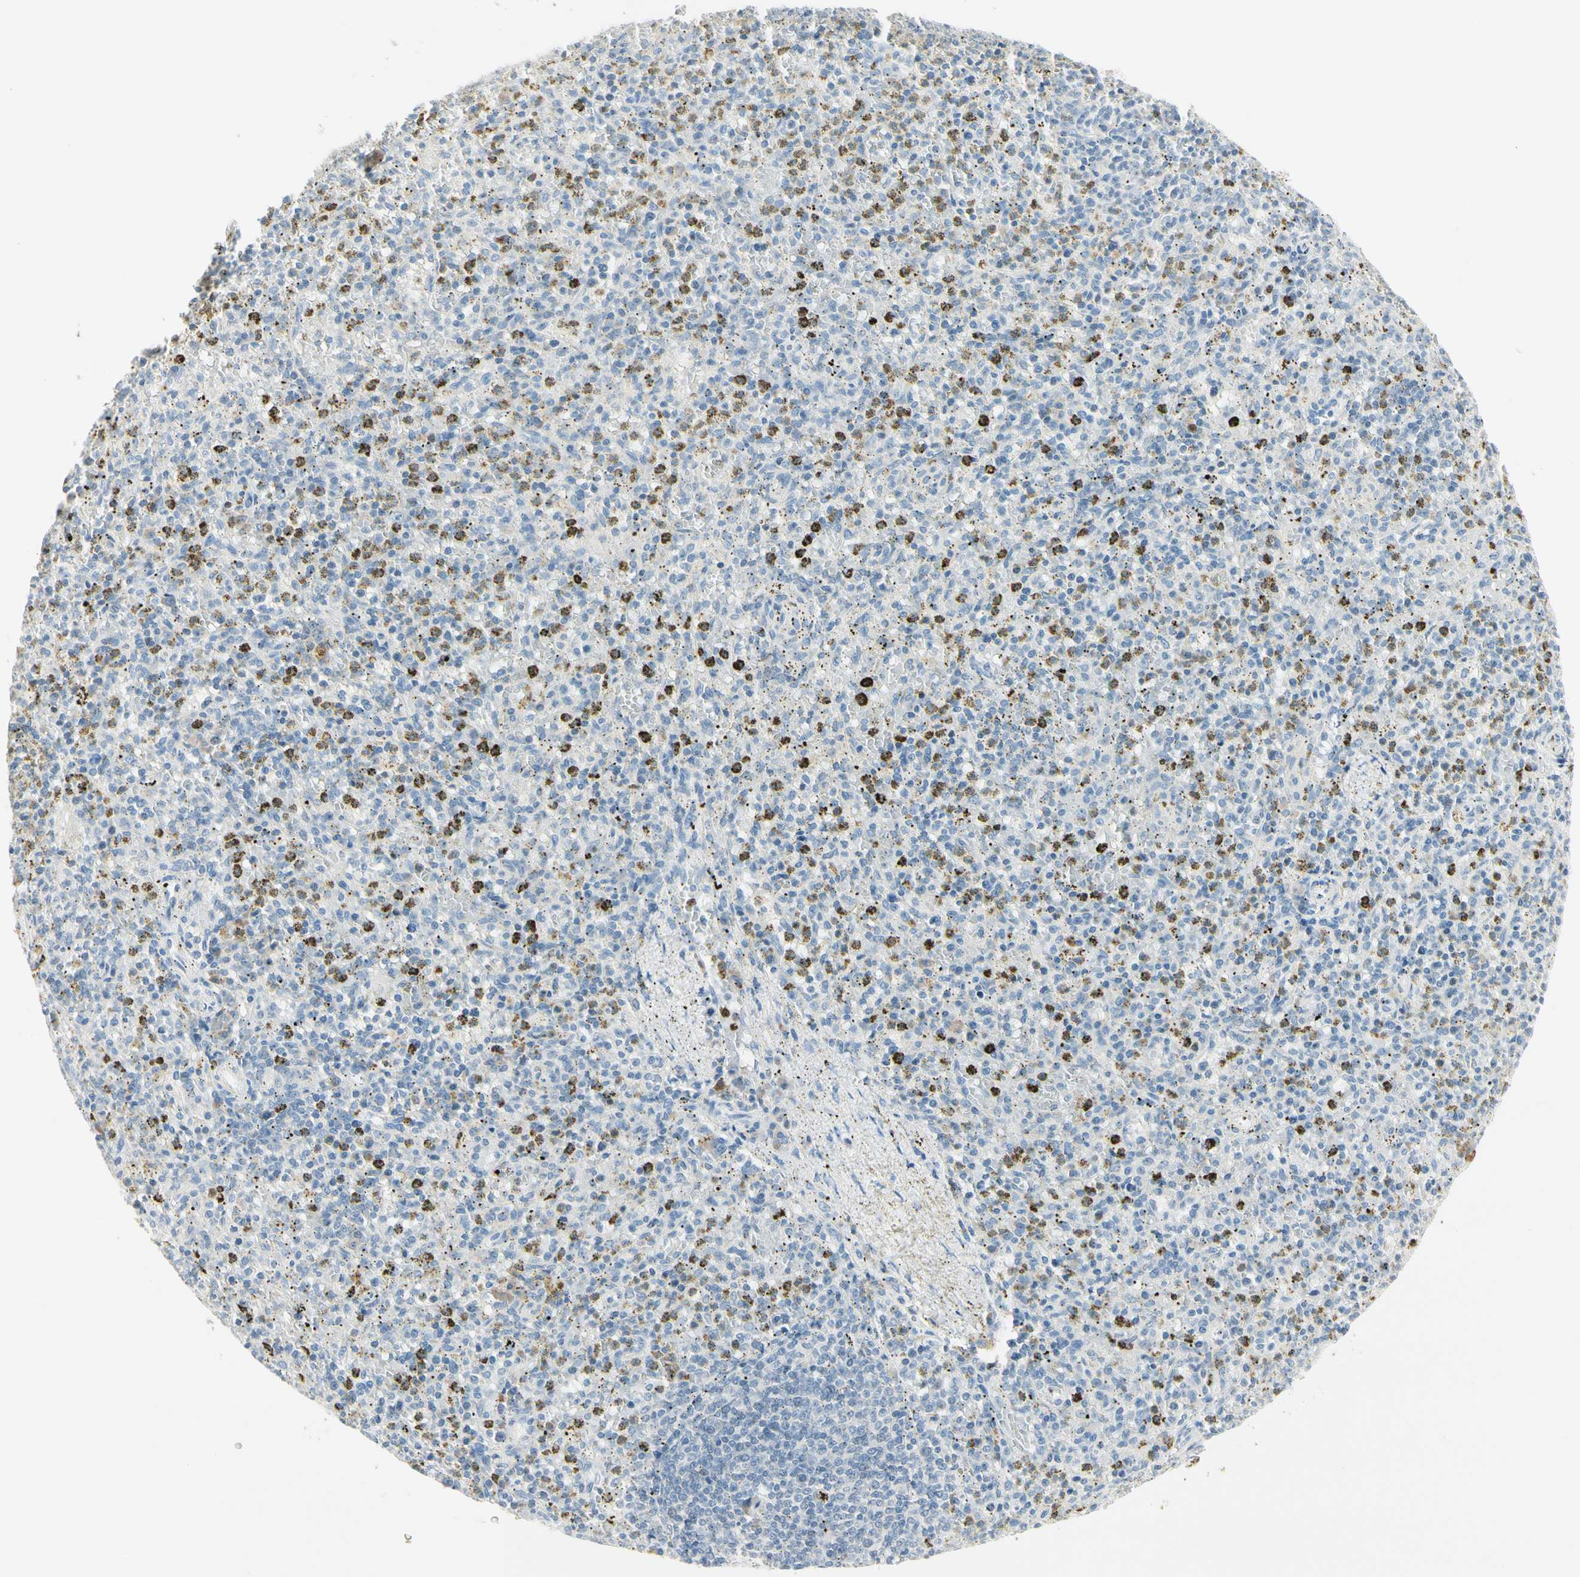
{"staining": {"intensity": "strong", "quantity": "<25%", "location": "cytoplasmic/membranous"}, "tissue": "spleen", "cell_type": "Cells in red pulp", "image_type": "normal", "snomed": [{"axis": "morphology", "description": "Normal tissue, NOS"}, {"axis": "topography", "description": "Spleen"}], "caption": "Strong cytoplasmic/membranous positivity for a protein is present in approximately <25% of cells in red pulp of unremarkable spleen using immunohistochemistry.", "gene": "ALDH18A1", "patient": {"sex": "male", "age": 72}}